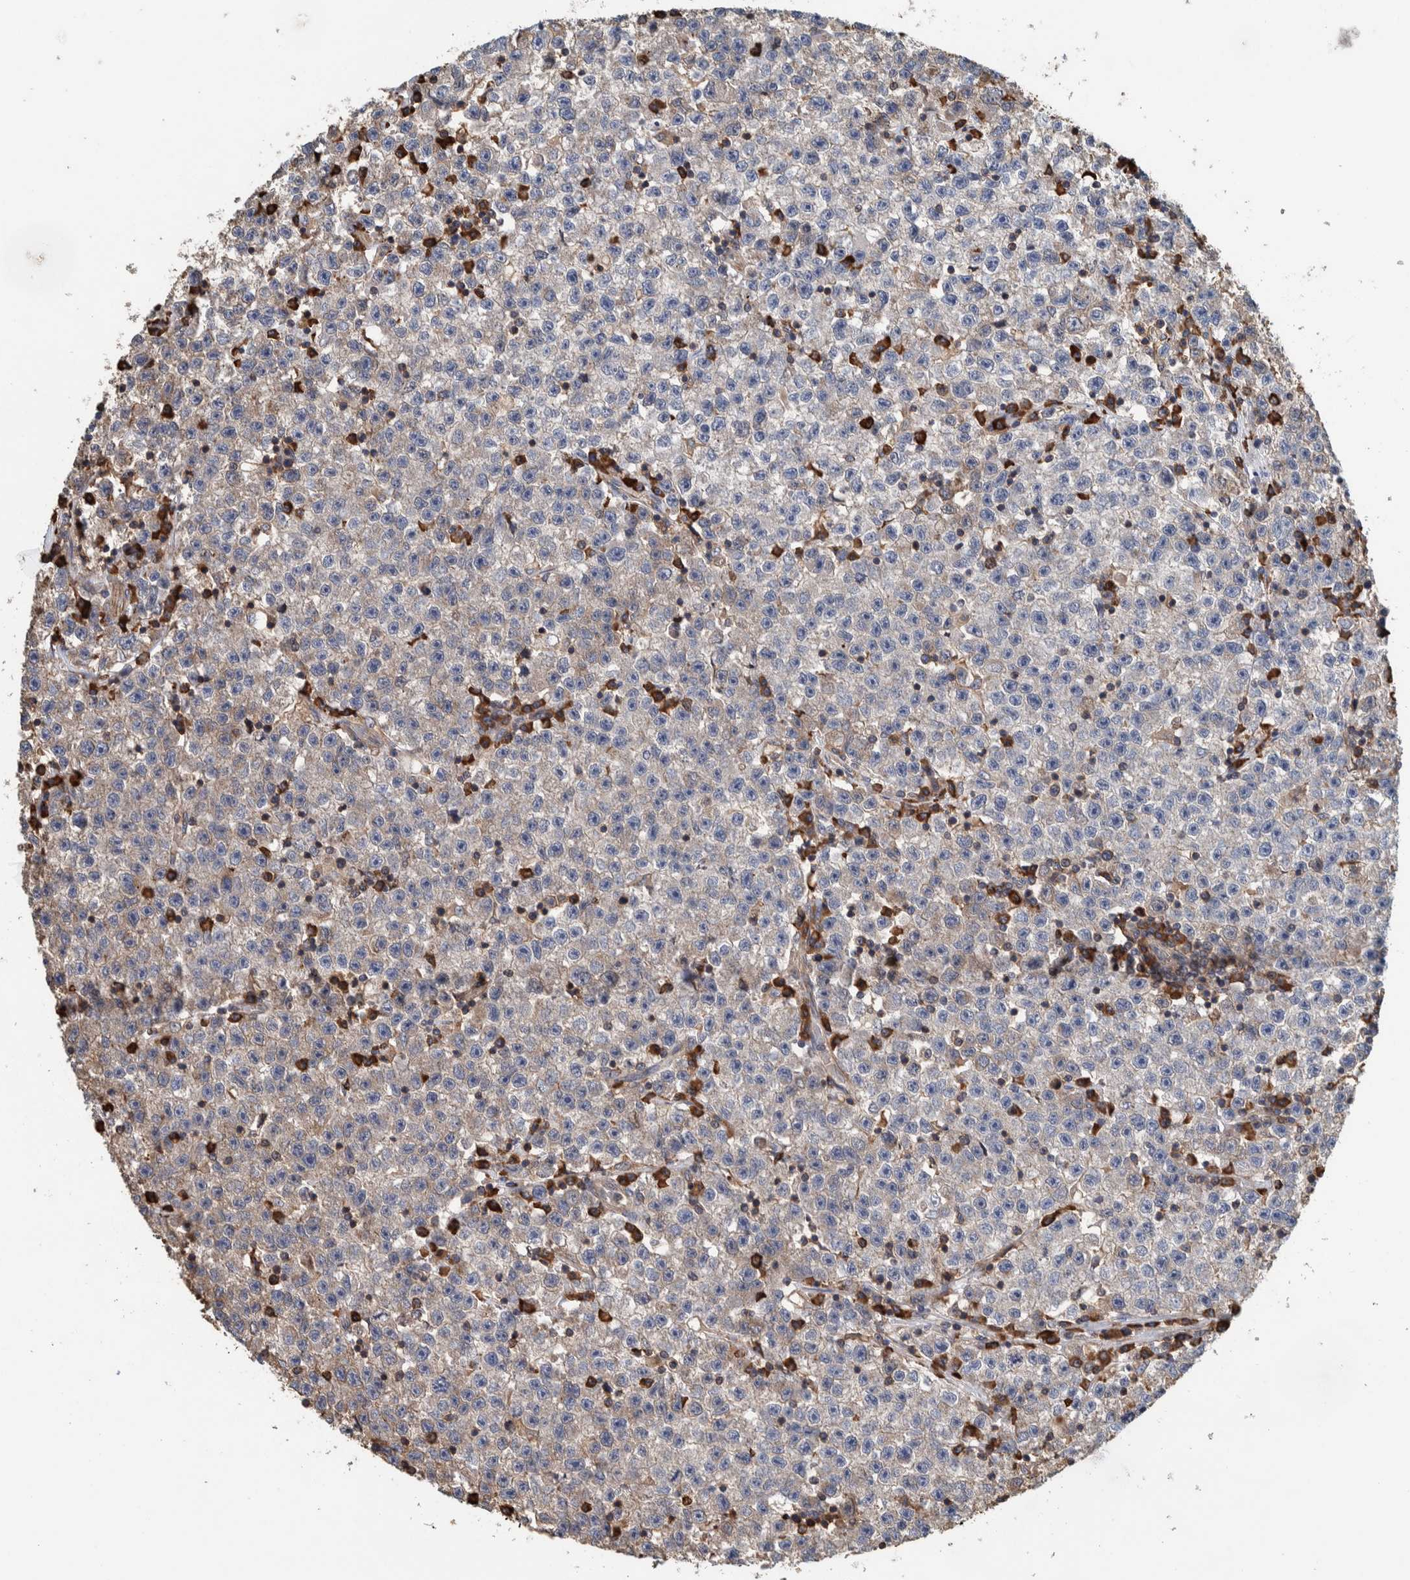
{"staining": {"intensity": "weak", "quantity": "<25%", "location": "cytoplasmic/membranous"}, "tissue": "testis cancer", "cell_type": "Tumor cells", "image_type": "cancer", "snomed": [{"axis": "morphology", "description": "Seminoma, NOS"}, {"axis": "topography", "description": "Testis"}], "caption": "Histopathology image shows no significant protein expression in tumor cells of testis cancer (seminoma).", "gene": "PLA2G3", "patient": {"sex": "male", "age": 22}}